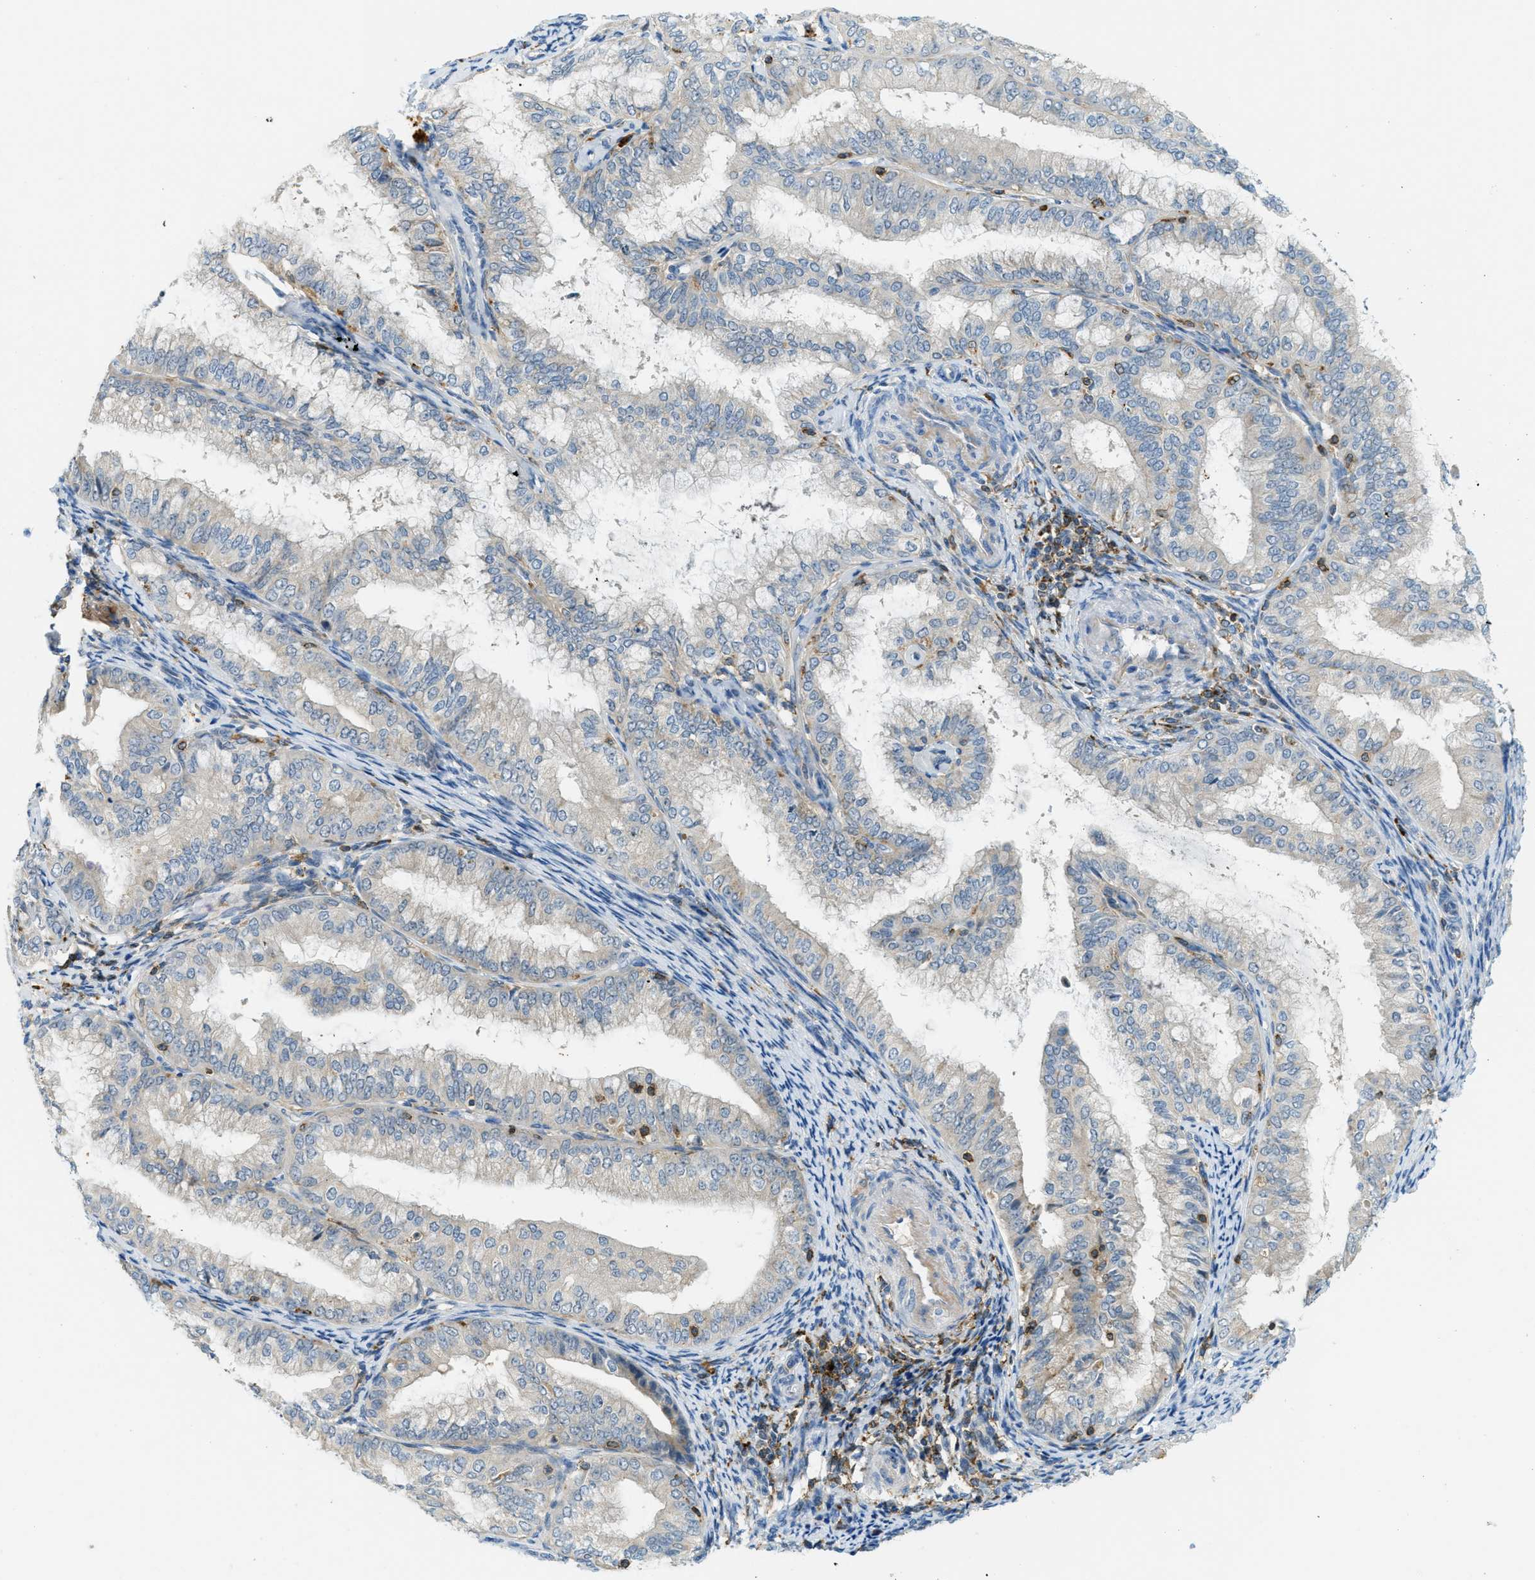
{"staining": {"intensity": "weak", "quantity": "<25%", "location": "cytoplasmic/membranous"}, "tissue": "endometrial cancer", "cell_type": "Tumor cells", "image_type": "cancer", "snomed": [{"axis": "morphology", "description": "Adenocarcinoma, NOS"}, {"axis": "topography", "description": "Endometrium"}], "caption": "Tumor cells are negative for protein expression in human endometrial adenocarcinoma.", "gene": "PLBD2", "patient": {"sex": "female", "age": 63}}